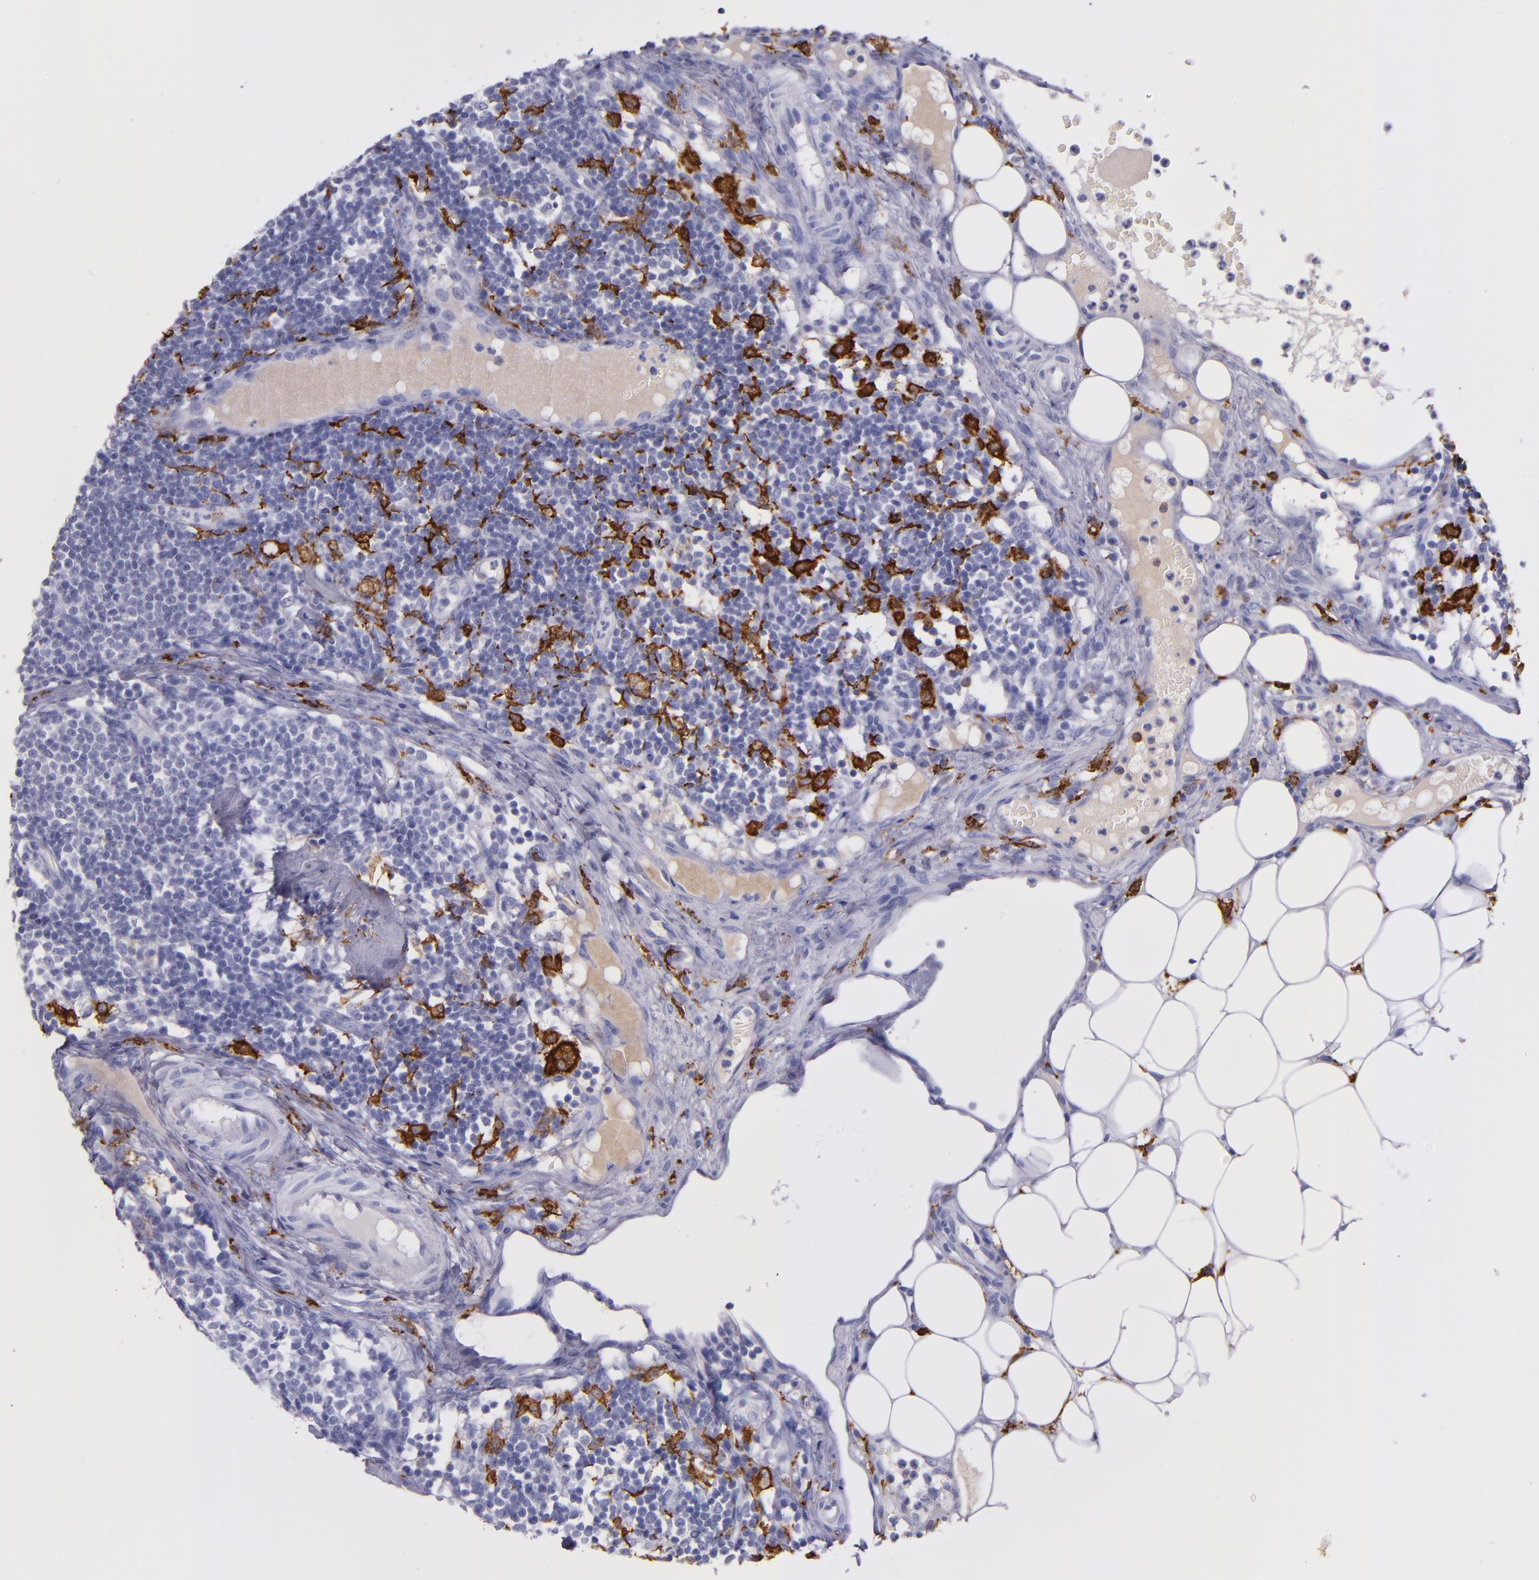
{"staining": {"intensity": "moderate", "quantity": "<25%", "location": "cytoplasmic/membranous"}, "tissue": "lymph node", "cell_type": "Germinal center cells", "image_type": "normal", "snomed": [{"axis": "morphology", "description": "Normal tissue, NOS"}, {"axis": "topography", "description": "Lymph node"}], "caption": "Moderate cytoplasmic/membranous protein positivity is present in about <25% of germinal center cells in lymph node. Nuclei are stained in blue.", "gene": "CD163", "patient": {"sex": "female", "age": 42}}